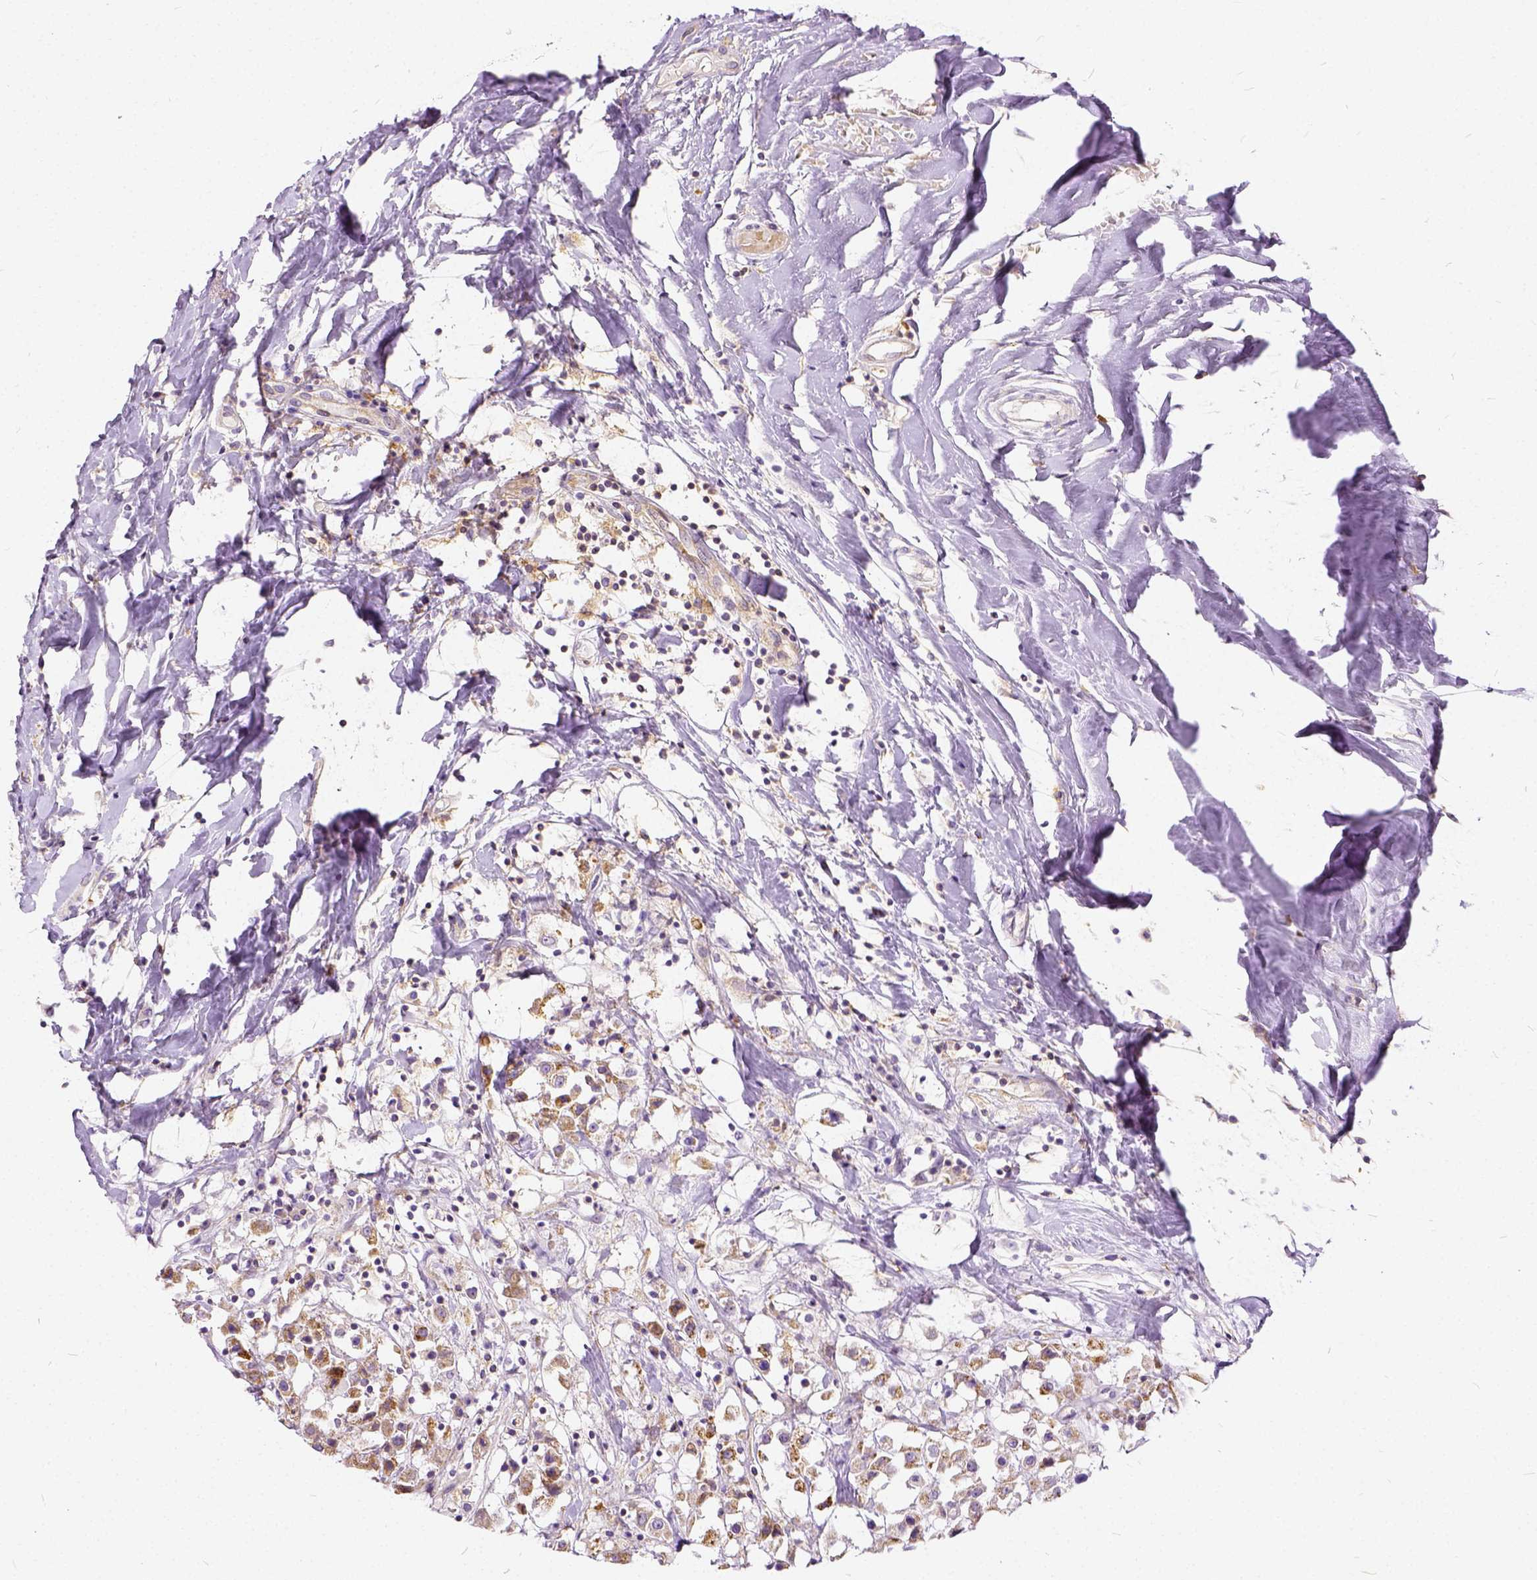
{"staining": {"intensity": "weak", "quantity": "25%-75%", "location": "cytoplasmic/membranous"}, "tissue": "breast cancer", "cell_type": "Tumor cells", "image_type": "cancer", "snomed": [{"axis": "morphology", "description": "Duct carcinoma"}, {"axis": "topography", "description": "Breast"}], "caption": "Immunohistochemical staining of breast cancer displays low levels of weak cytoplasmic/membranous protein staining in approximately 25%-75% of tumor cells.", "gene": "CADM4", "patient": {"sex": "female", "age": 61}}